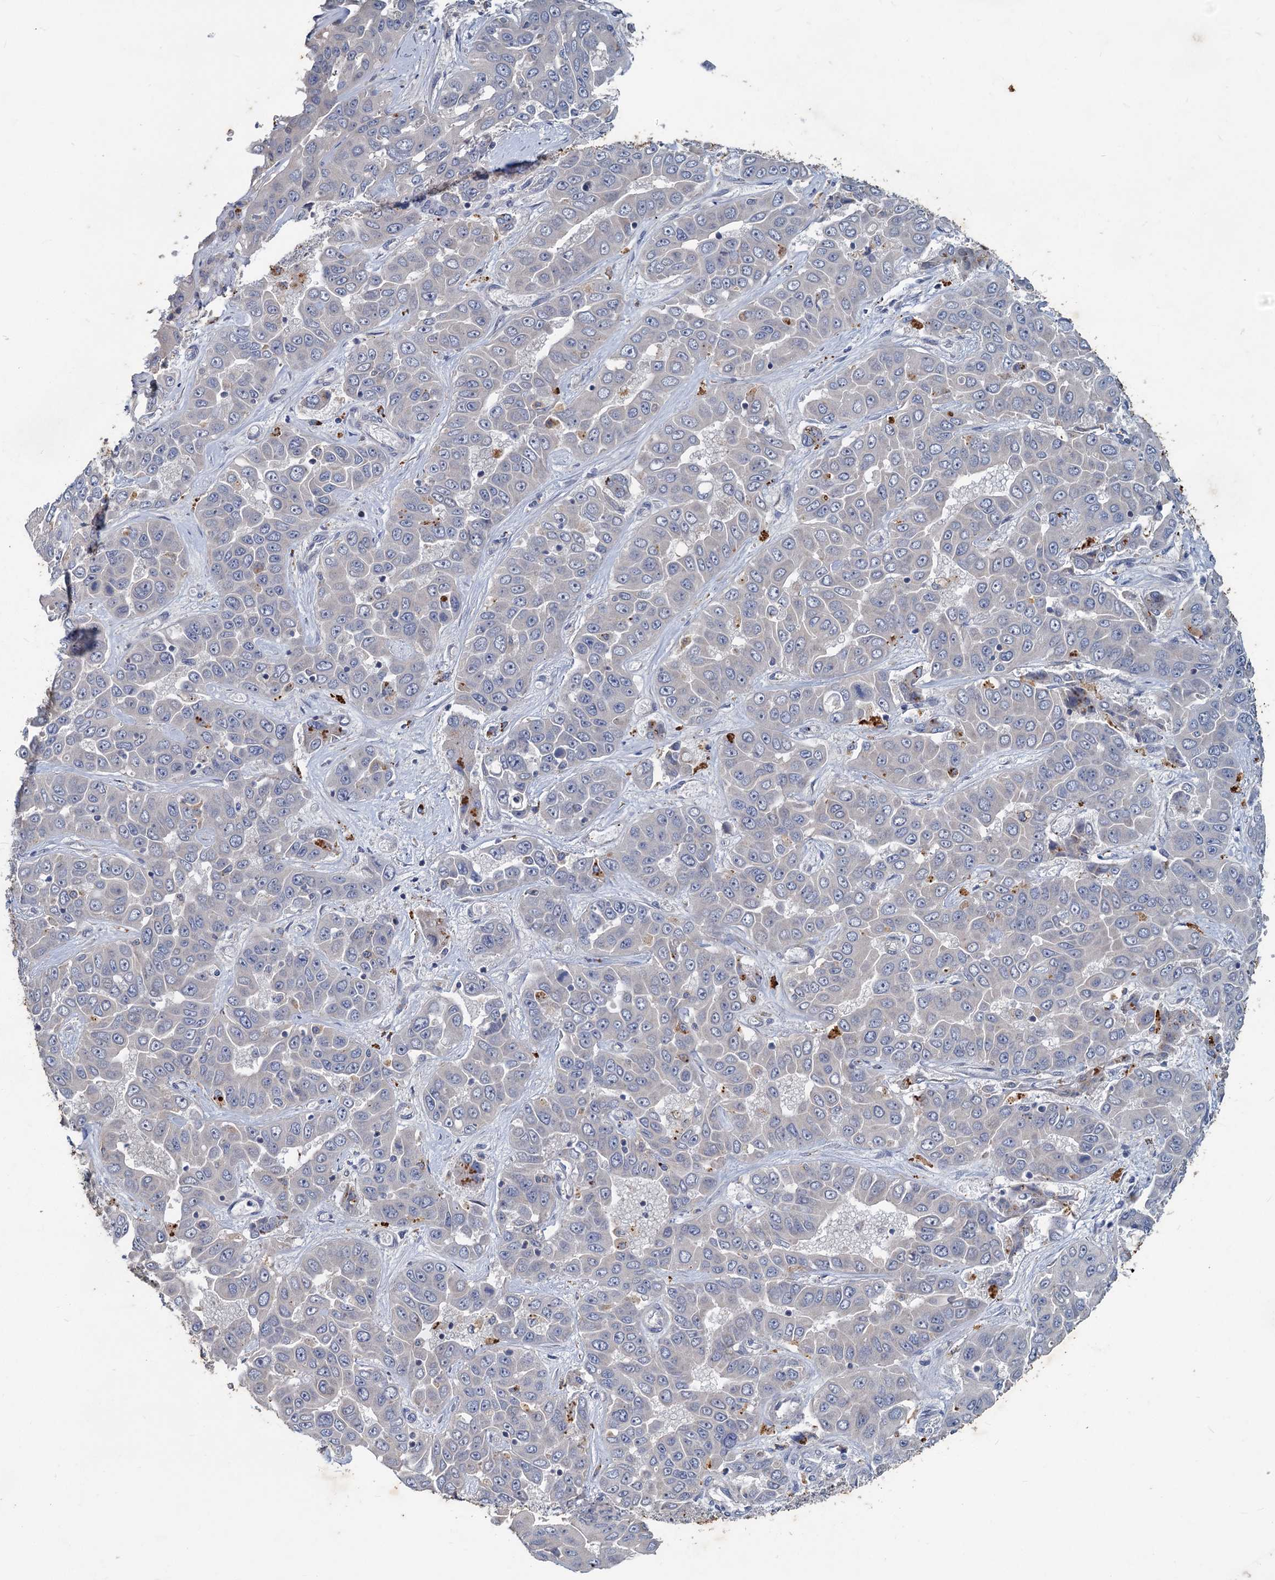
{"staining": {"intensity": "negative", "quantity": "none", "location": "none"}, "tissue": "liver cancer", "cell_type": "Tumor cells", "image_type": "cancer", "snomed": [{"axis": "morphology", "description": "Cholangiocarcinoma"}, {"axis": "topography", "description": "Liver"}], "caption": "The immunohistochemistry (IHC) micrograph has no significant expression in tumor cells of liver cancer (cholangiocarcinoma) tissue.", "gene": "SLC2A7", "patient": {"sex": "female", "age": 52}}